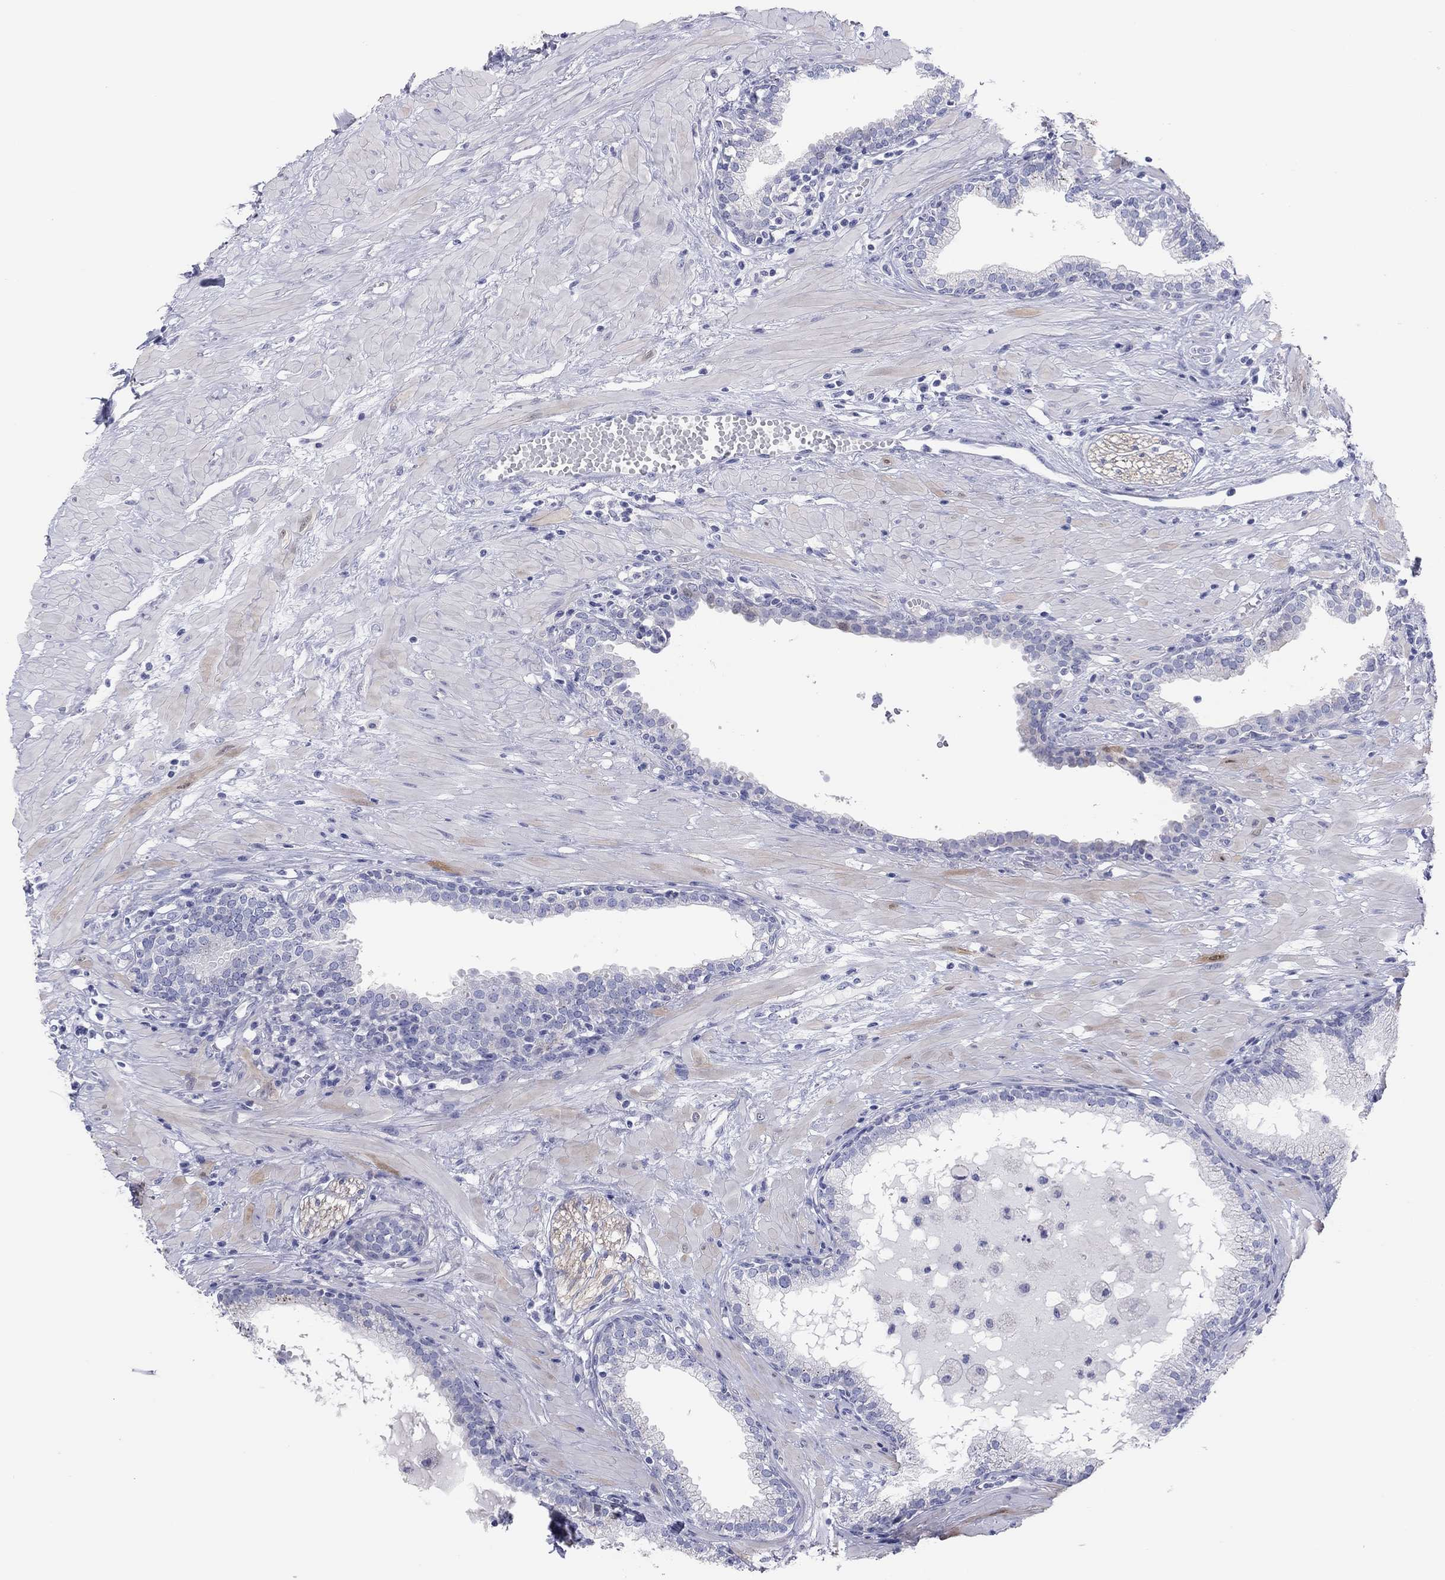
{"staining": {"intensity": "negative", "quantity": "none", "location": "none"}, "tissue": "prostate", "cell_type": "Glandular cells", "image_type": "normal", "snomed": [{"axis": "morphology", "description": "Normal tissue, NOS"}, {"axis": "topography", "description": "Prostate"}], "caption": "The image reveals no significant expression in glandular cells of prostate.", "gene": "CPNE6", "patient": {"sex": "male", "age": 64}}